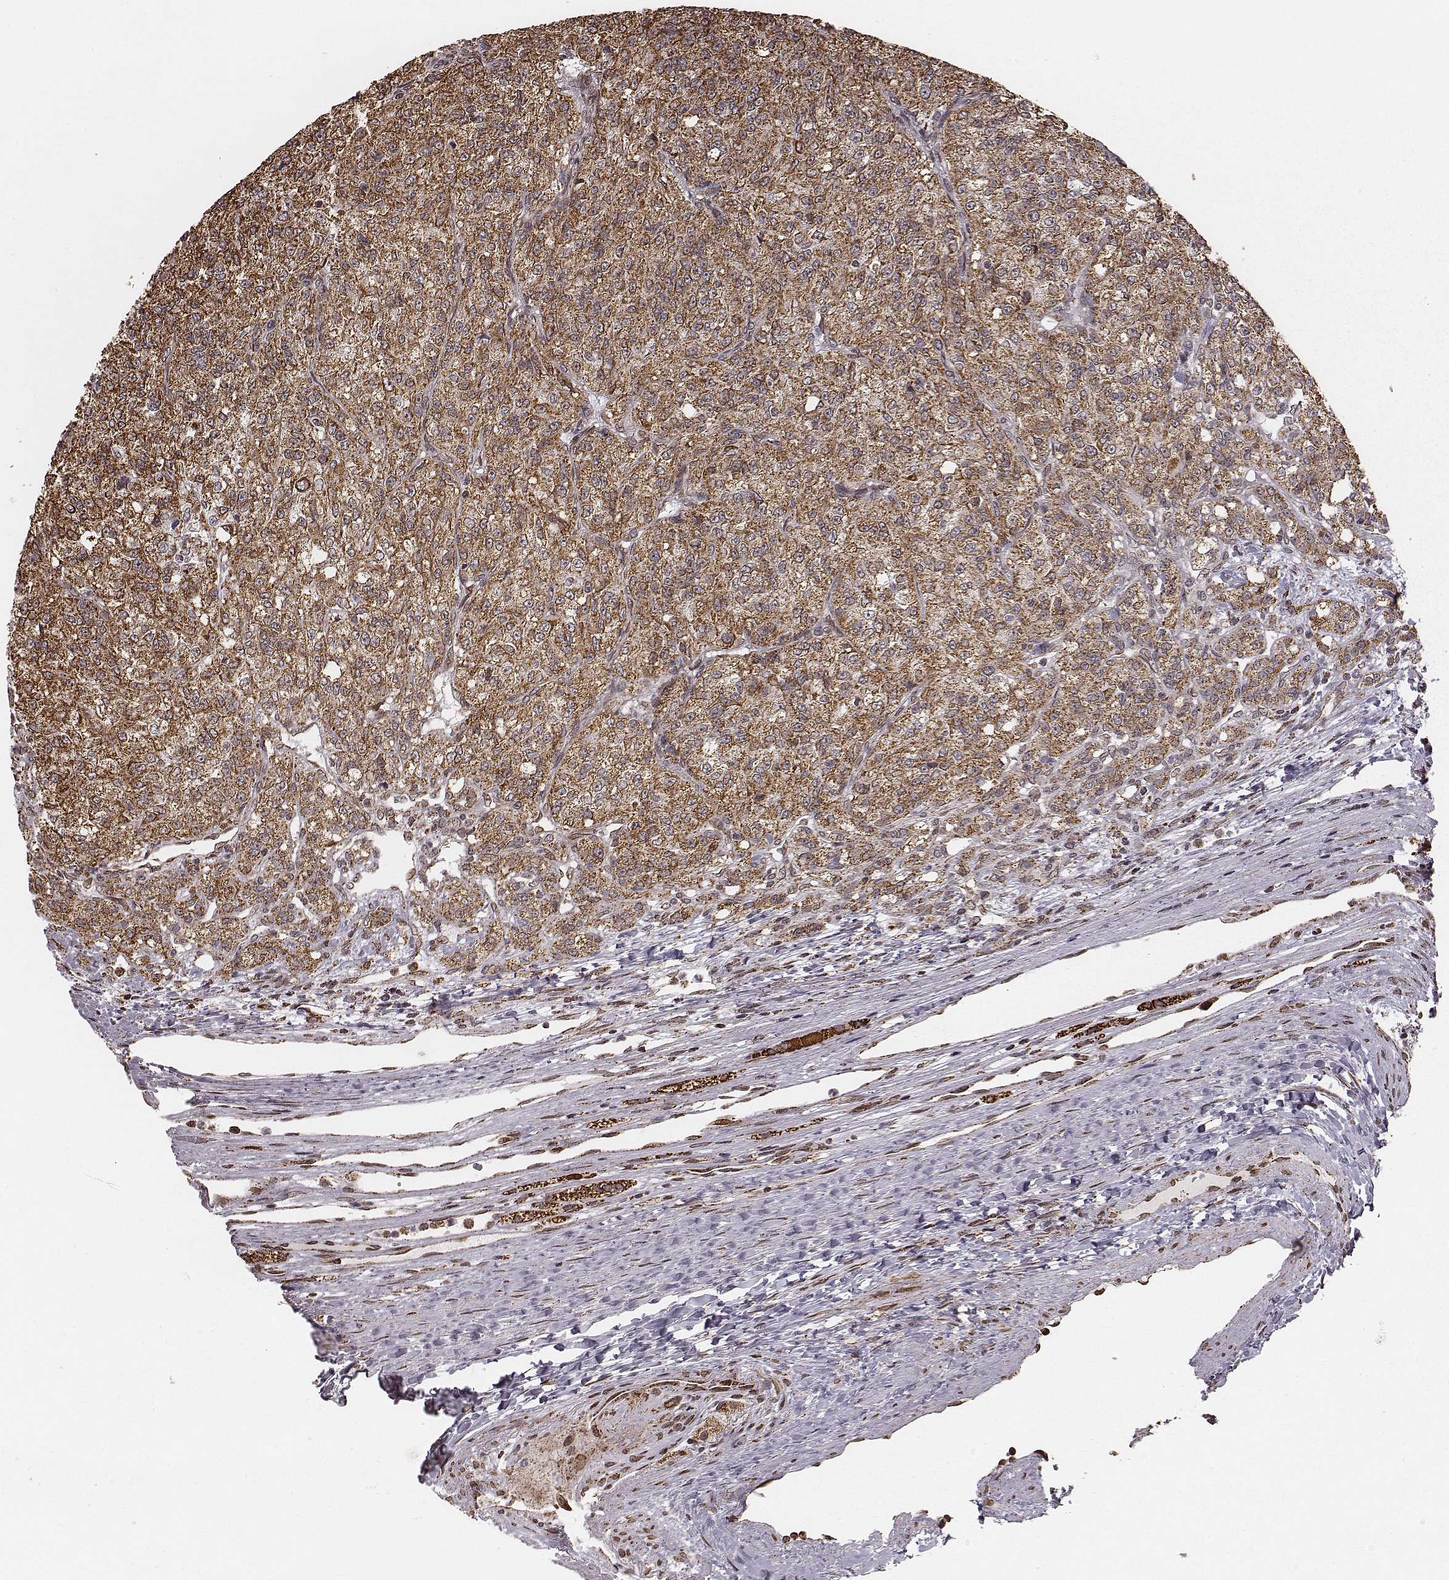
{"staining": {"intensity": "strong", "quantity": ">75%", "location": "cytoplasmic/membranous"}, "tissue": "renal cancer", "cell_type": "Tumor cells", "image_type": "cancer", "snomed": [{"axis": "morphology", "description": "Adenocarcinoma, NOS"}, {"axis": "topography", "description": "Kidney"}], "caption": "Approximately >75% of tumor cells in renal adenocarcinoma reveal strong cytoplasmic/membranous protein expression as visualized by brown immunohistochemical staining.", "gene": "ACOT2", "patient": {"sex": "female", "age": 63}}